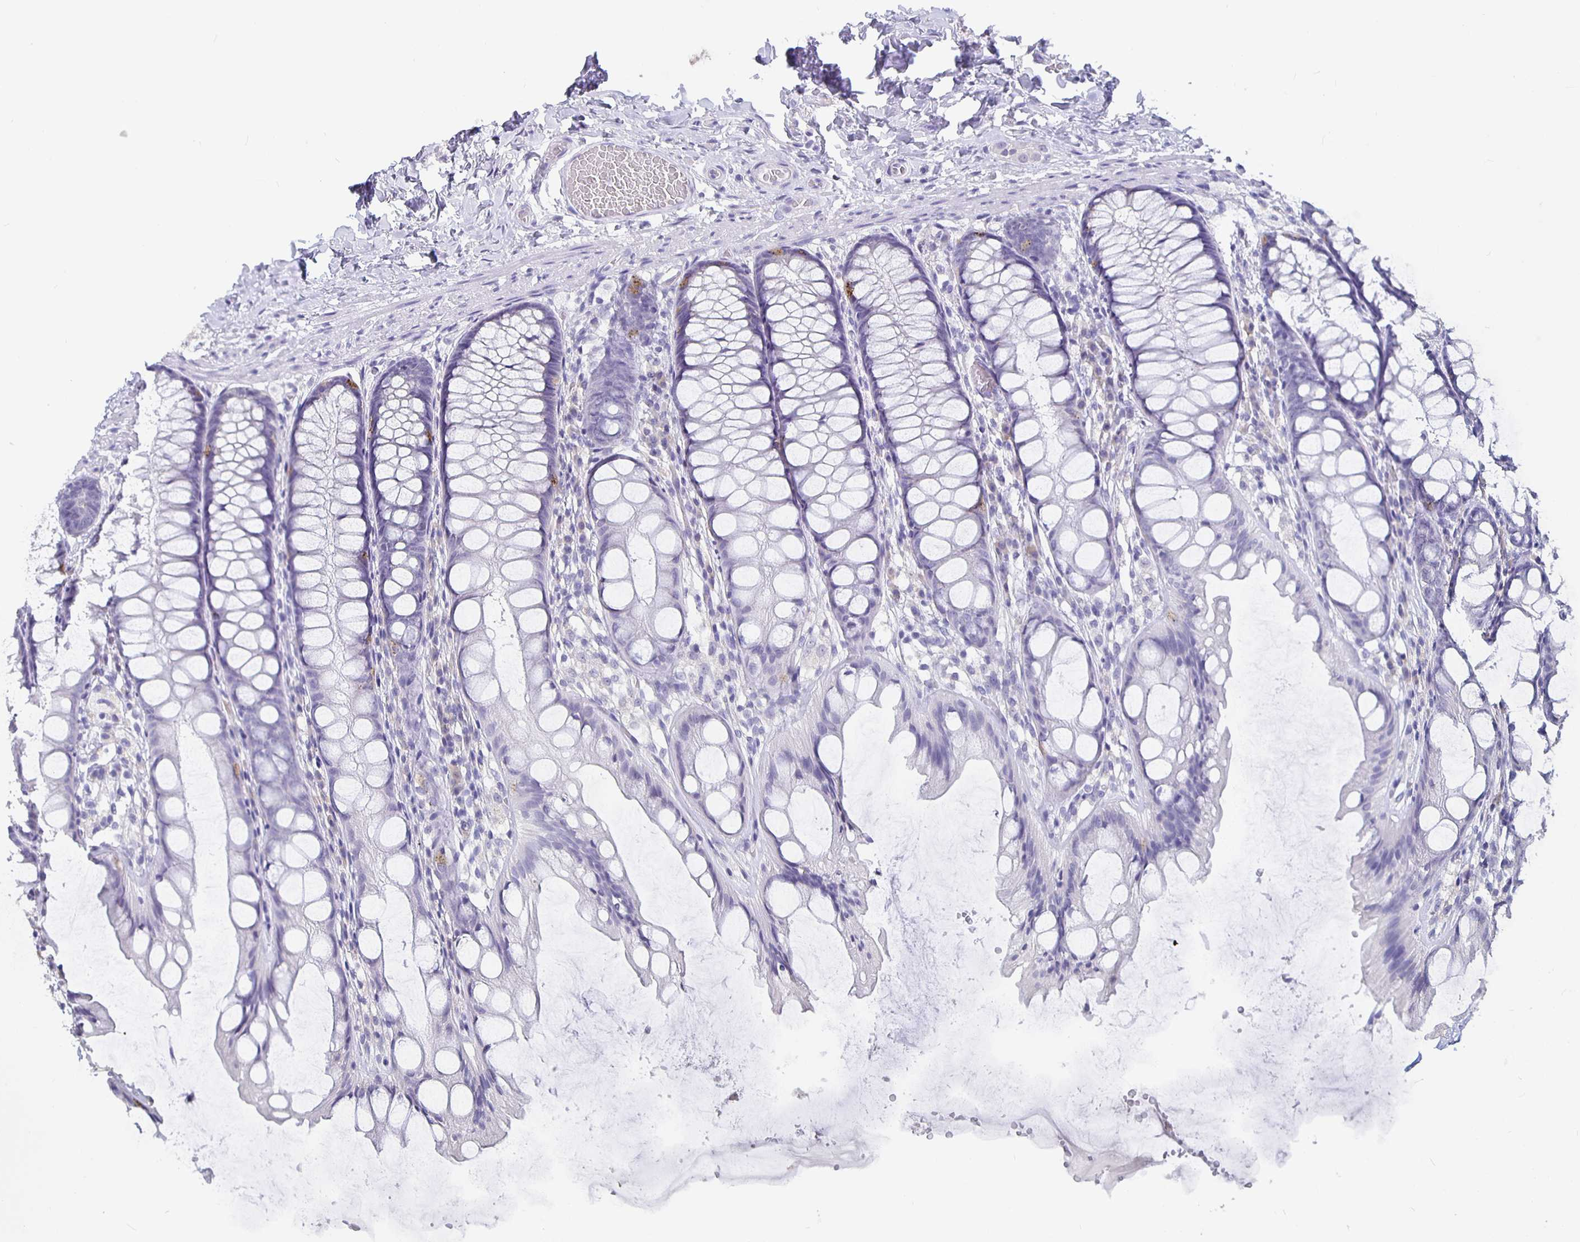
{"staining": {"intensity": "negative", "quantity": "none", "location": "none"}, "tissue": "colon", "cell_type": "Endothelial cells", "image_type": "normal", "snomed": [{"axis": "morphology", "description": "Normal tissue, NOS"}, {"axis": "topography", "description": "Colon"}], "caption": "Immunohistochemistry of unremarkable colon demonstrates no expression in endothelial cells. (Brightfield microscopy of DAB IHC at high magnification).", "gene": "GPX4", "patient": {"sex": "male", "age": 47}}